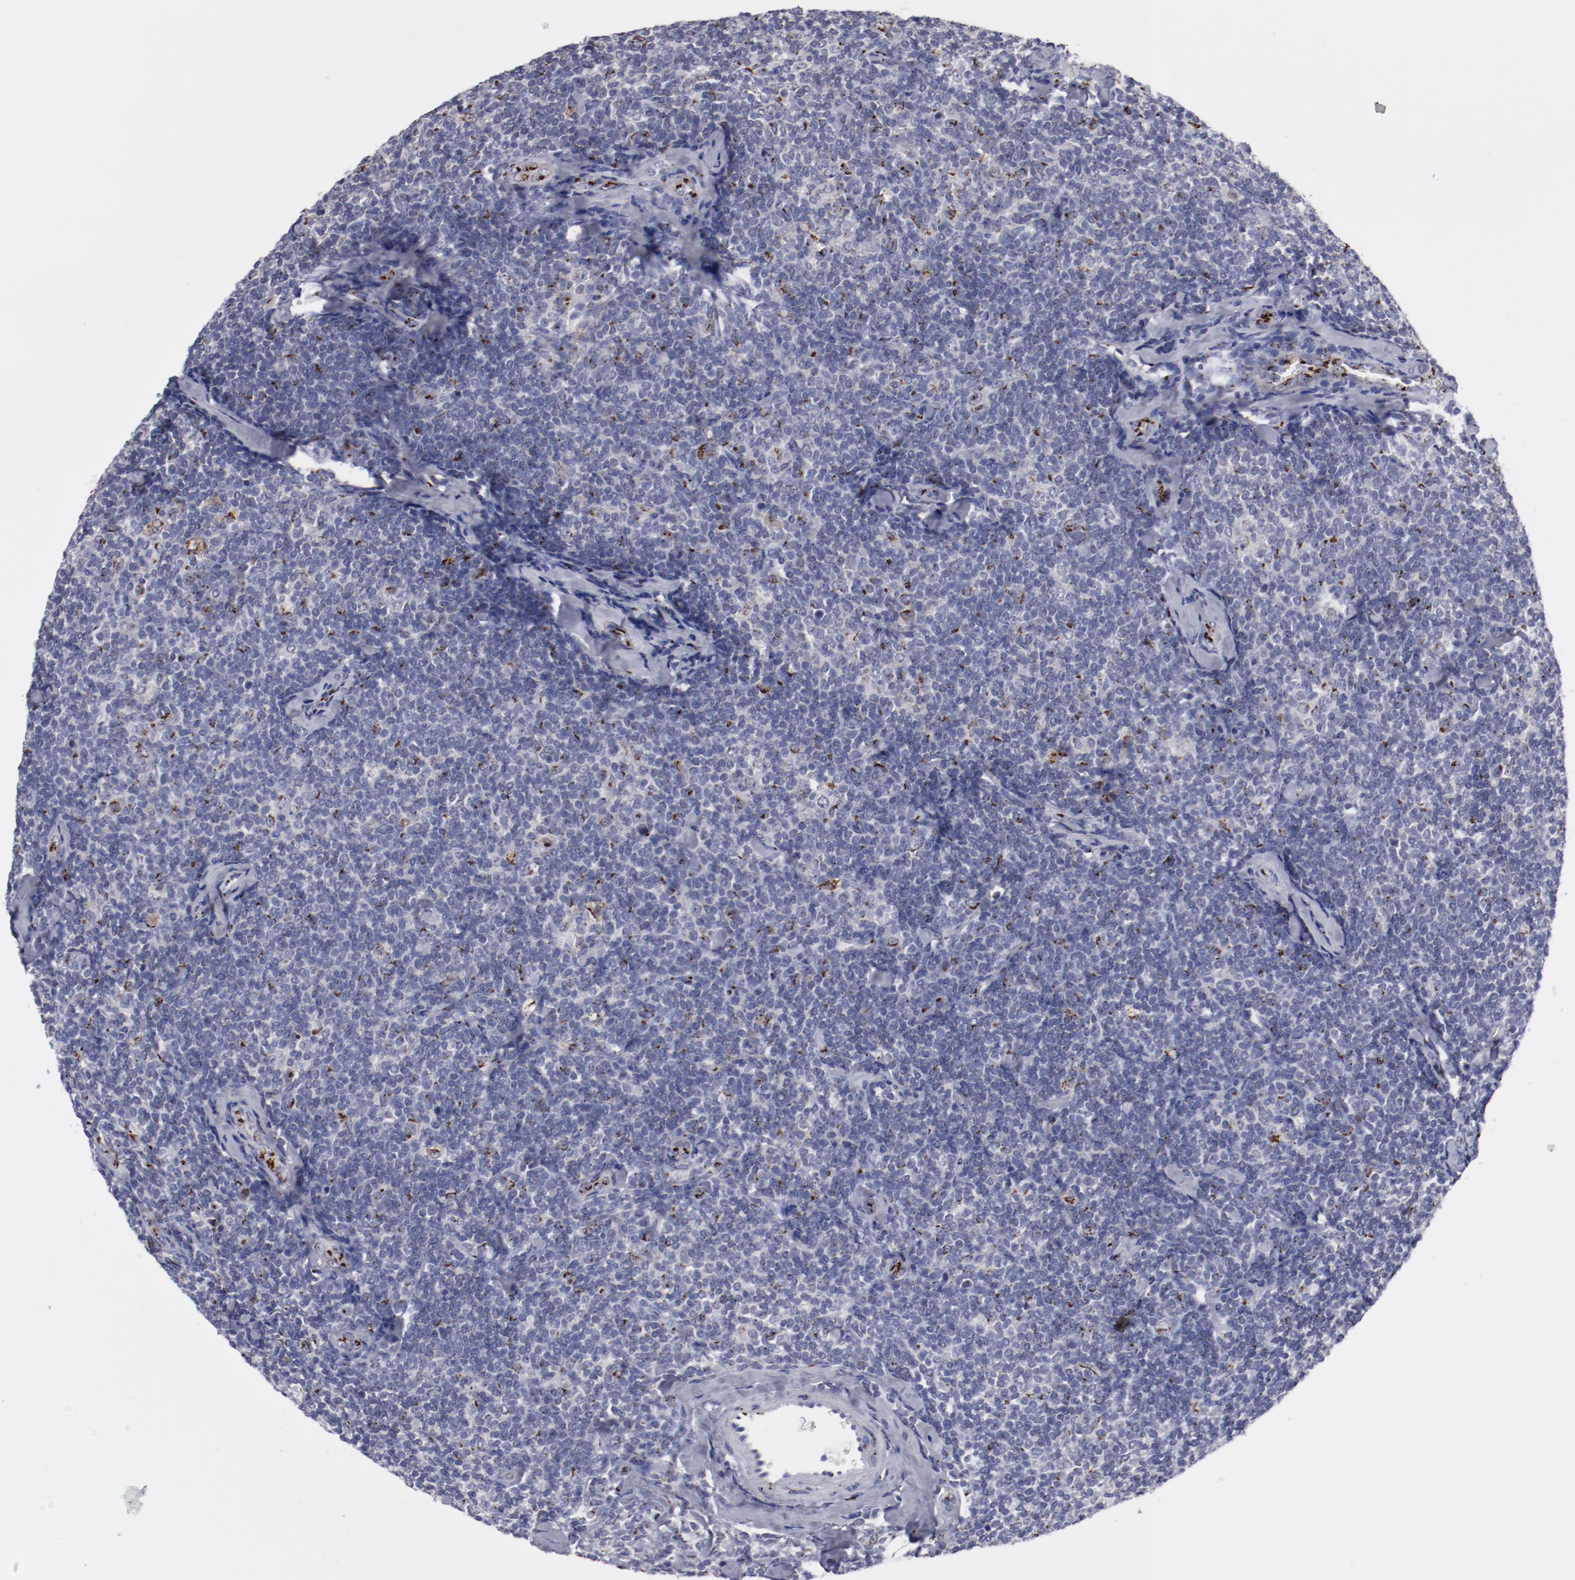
{"staining": {"intensity": "strong", "quantity": "25%-75%", "location": "cytoplasmic/membranous"}, "tissue": "lymphoma", "cell_type": "Tumor cells", "image_type": "cancer", "snomed": [{"axis": "morphology", "description": "Malignant lymphoma, non-Hodgkin's type, Low grade"}, {"axis": "topography", "description": "Lymph node"}], "caption": "Immunohistochemical staining of malignant lymphoma, non-Hodgkin's type (low-grade) exhibits high levels of strong cytoplasmic/membranous staining in about 25%-75% of tumor cells.", "gene": "GOLIM4", "patient": {"sex": "female", "age": 56}}